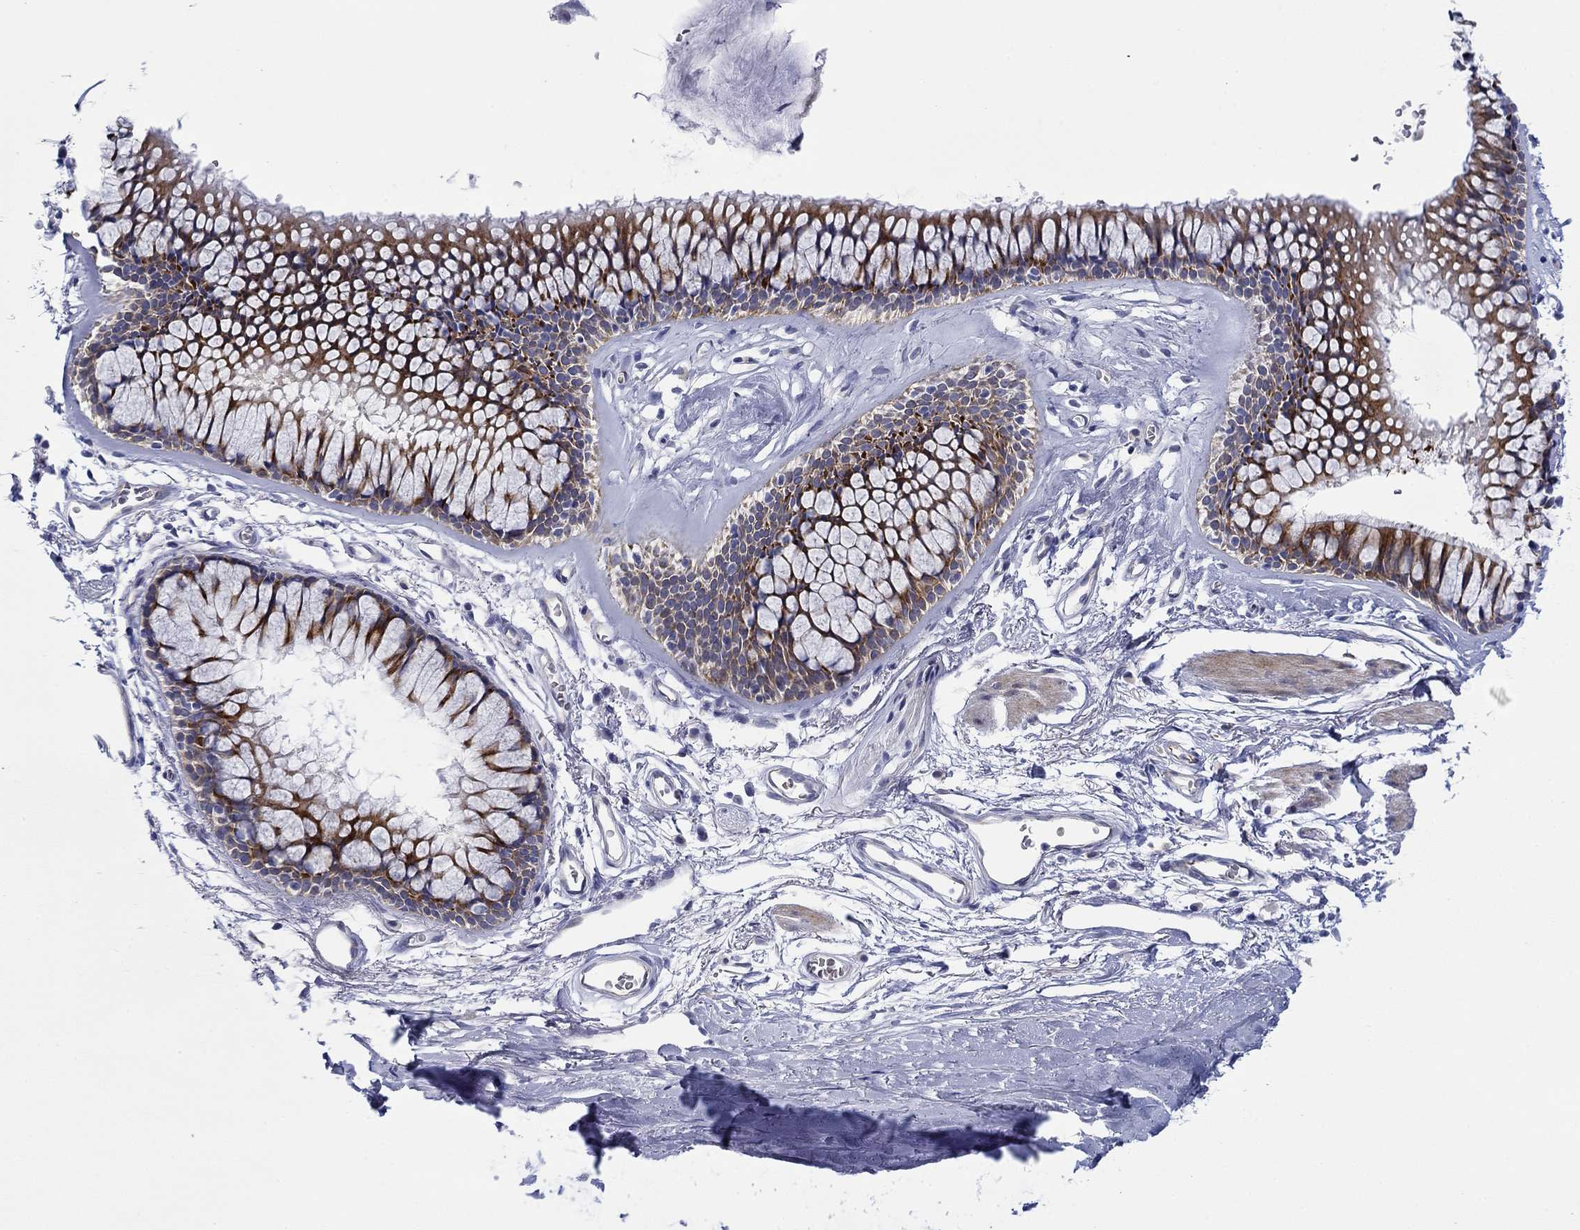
{"staining": {"intensity": "negative", "quantity": "none", "location": "none"}, "tissue": "soft tissue", "cell_type": "Fibroblasts", "image_type": "normal", "snomed": [{"axis": "morphology", "description": "Normal tissue, NOS"}, {"axis": "topography", "description": "Cartilage tissue"}, {"axis": "topography", "description": "Bronchus"}], "caption": "Photomicrograph shows no significant protein positivity in fibroblasts of unremarkable soft tissue. Brightfield microscopy of immunohistochemistry stained with DAB (brown) and hematoxylin (blue), captured at high magnification.", "gene": "SVEP1", "patient": {"sex": "female", "age": 79}}